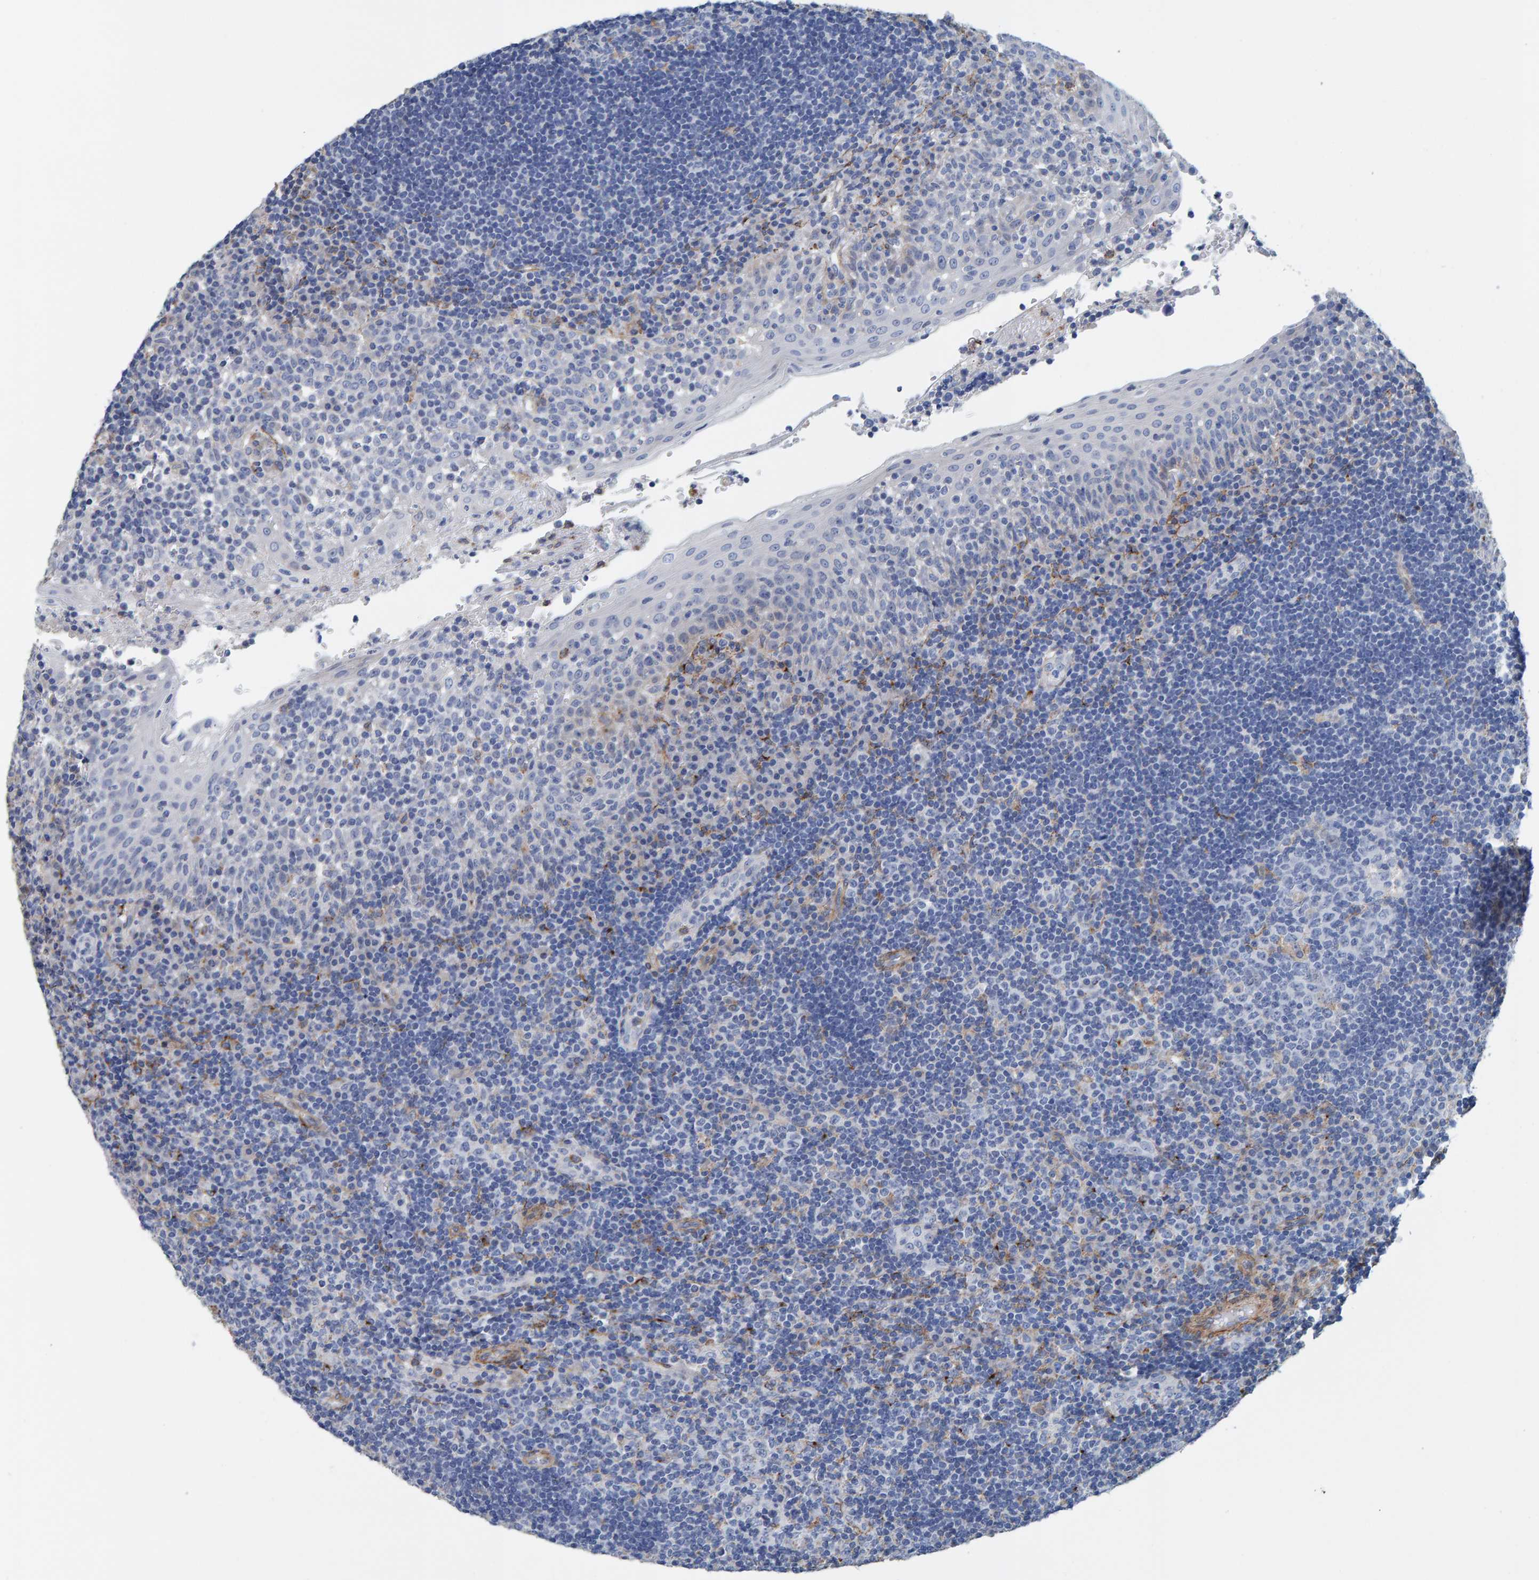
{"staining": {"intensity": "weak", "quantity": "<25%", "location": "cytoplasmic/membranous"}, "tissue": "tonsil", "cell_type": "Germinal center cells", "image_type": "normal", "snomed": [{"axis": "morphology", "description": "Normal tissue, NOS"}, {"axis": "topography", "description": "Tonsil"}], "caption": "Immunohistochemistry image of unremarkable tonsil: tonsil stained with DAB (3,3'-diaminobenzidine) demonstrates no significant protein staining in germinal center cells. (DAB IHC with hematoxylin counter stain).", "gene": "LRP1", "patient": {"sex": "female", "age": 40}}